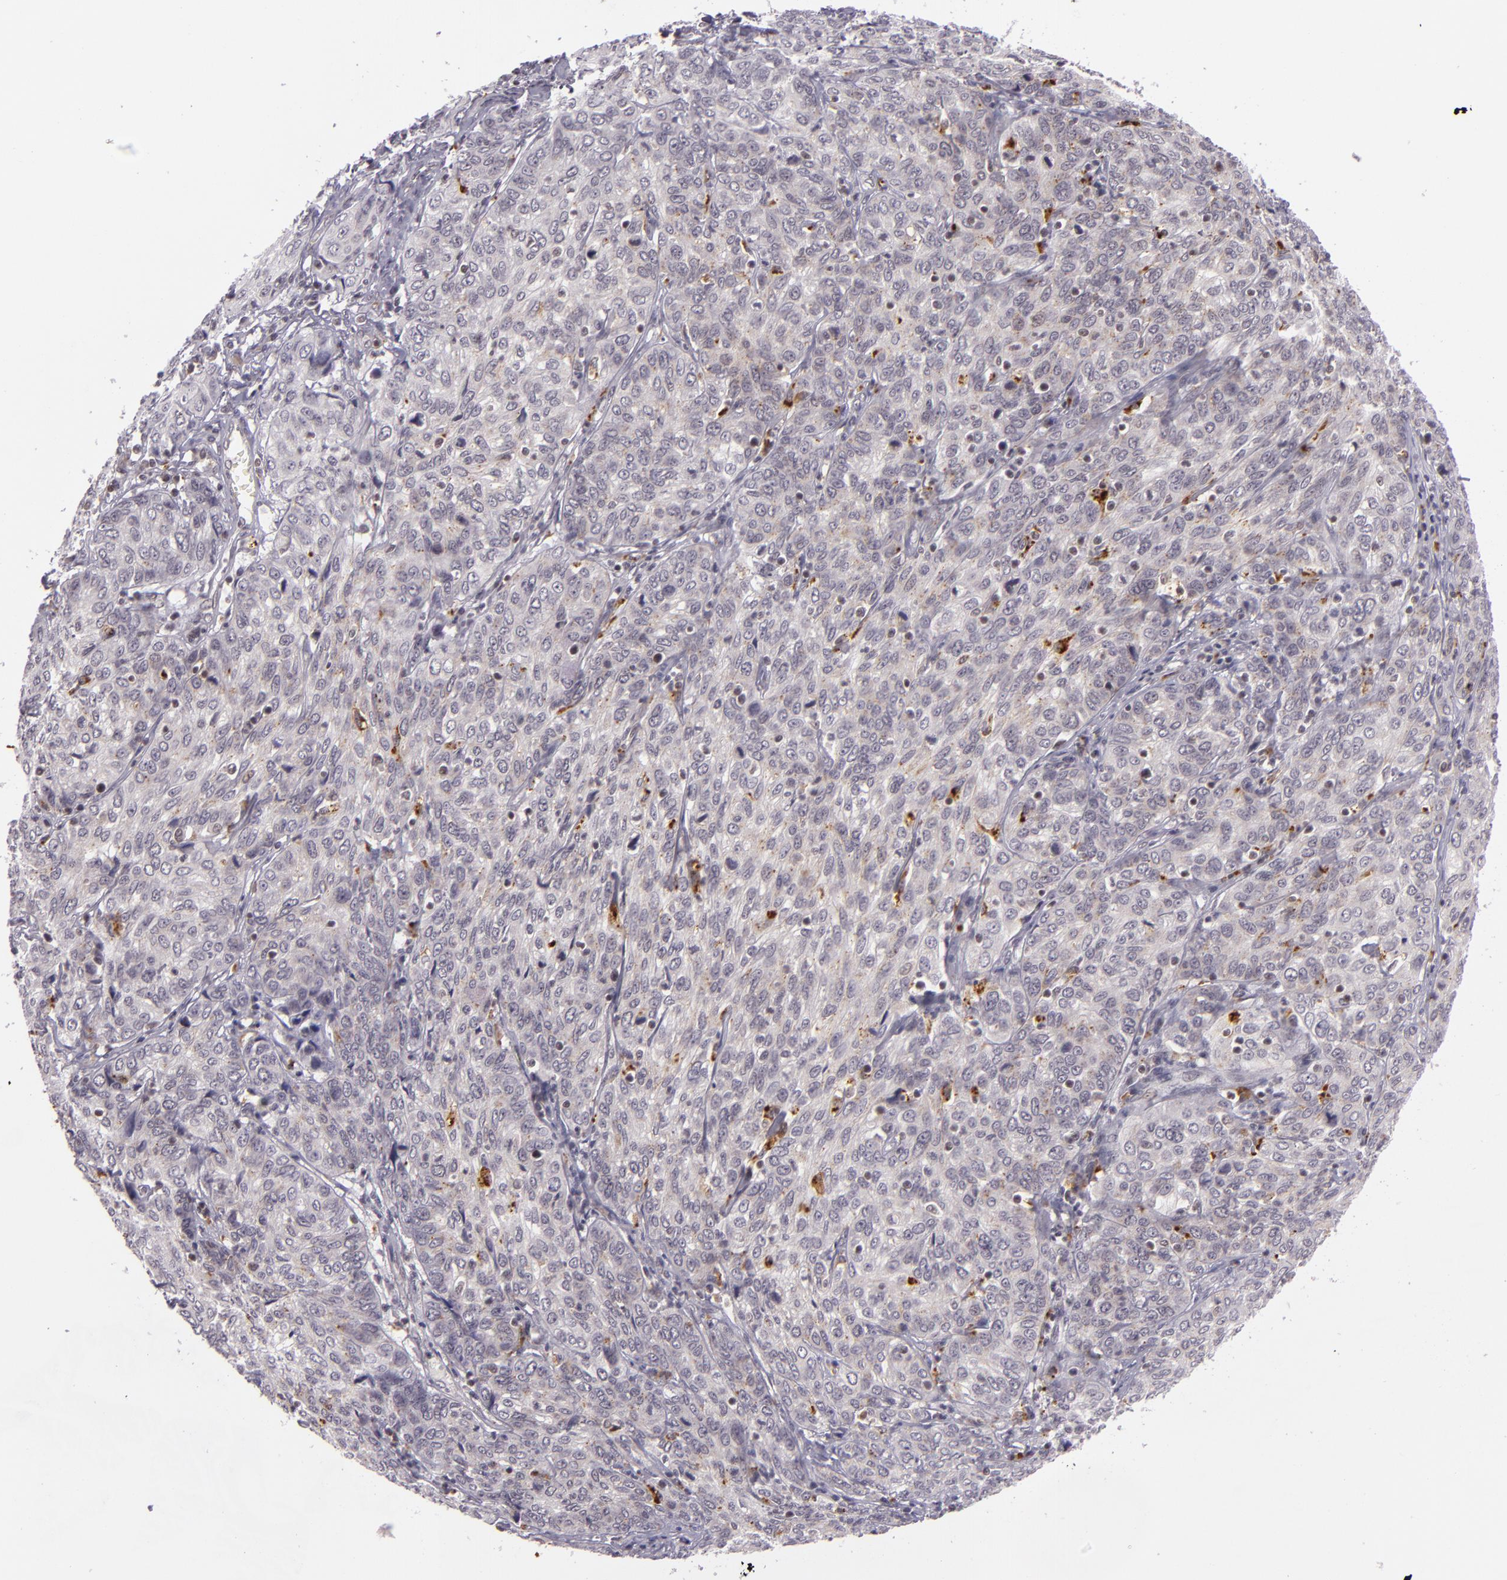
{"staining": {"intensity": "moderate", "quantity": "<25%", "location": "cytoplasmic/membranous"}, "tissue": "cervical cancer", "cell_type": "Tumor cells", "image_type": "cancer", "snomed": [{"axis": "morphology", "description": "Squamous cell carcinoma, NOS"}, {"axis": "topography", "description": "Cervix"}], "caption": "Protein expression analysis of human cervical cancer (squamous cell carcinoma) reveals moderate cytoplasmic/membranous positivity in about <25% of tumor cells. (Stains: DAB (3,3'-diaminobenzidine) in brown, nuclei in blue, Microscopy: brightfield microscopy at high magnification).", "gene": "ZFX", "patient": {"sex": "female", "age": 38}}